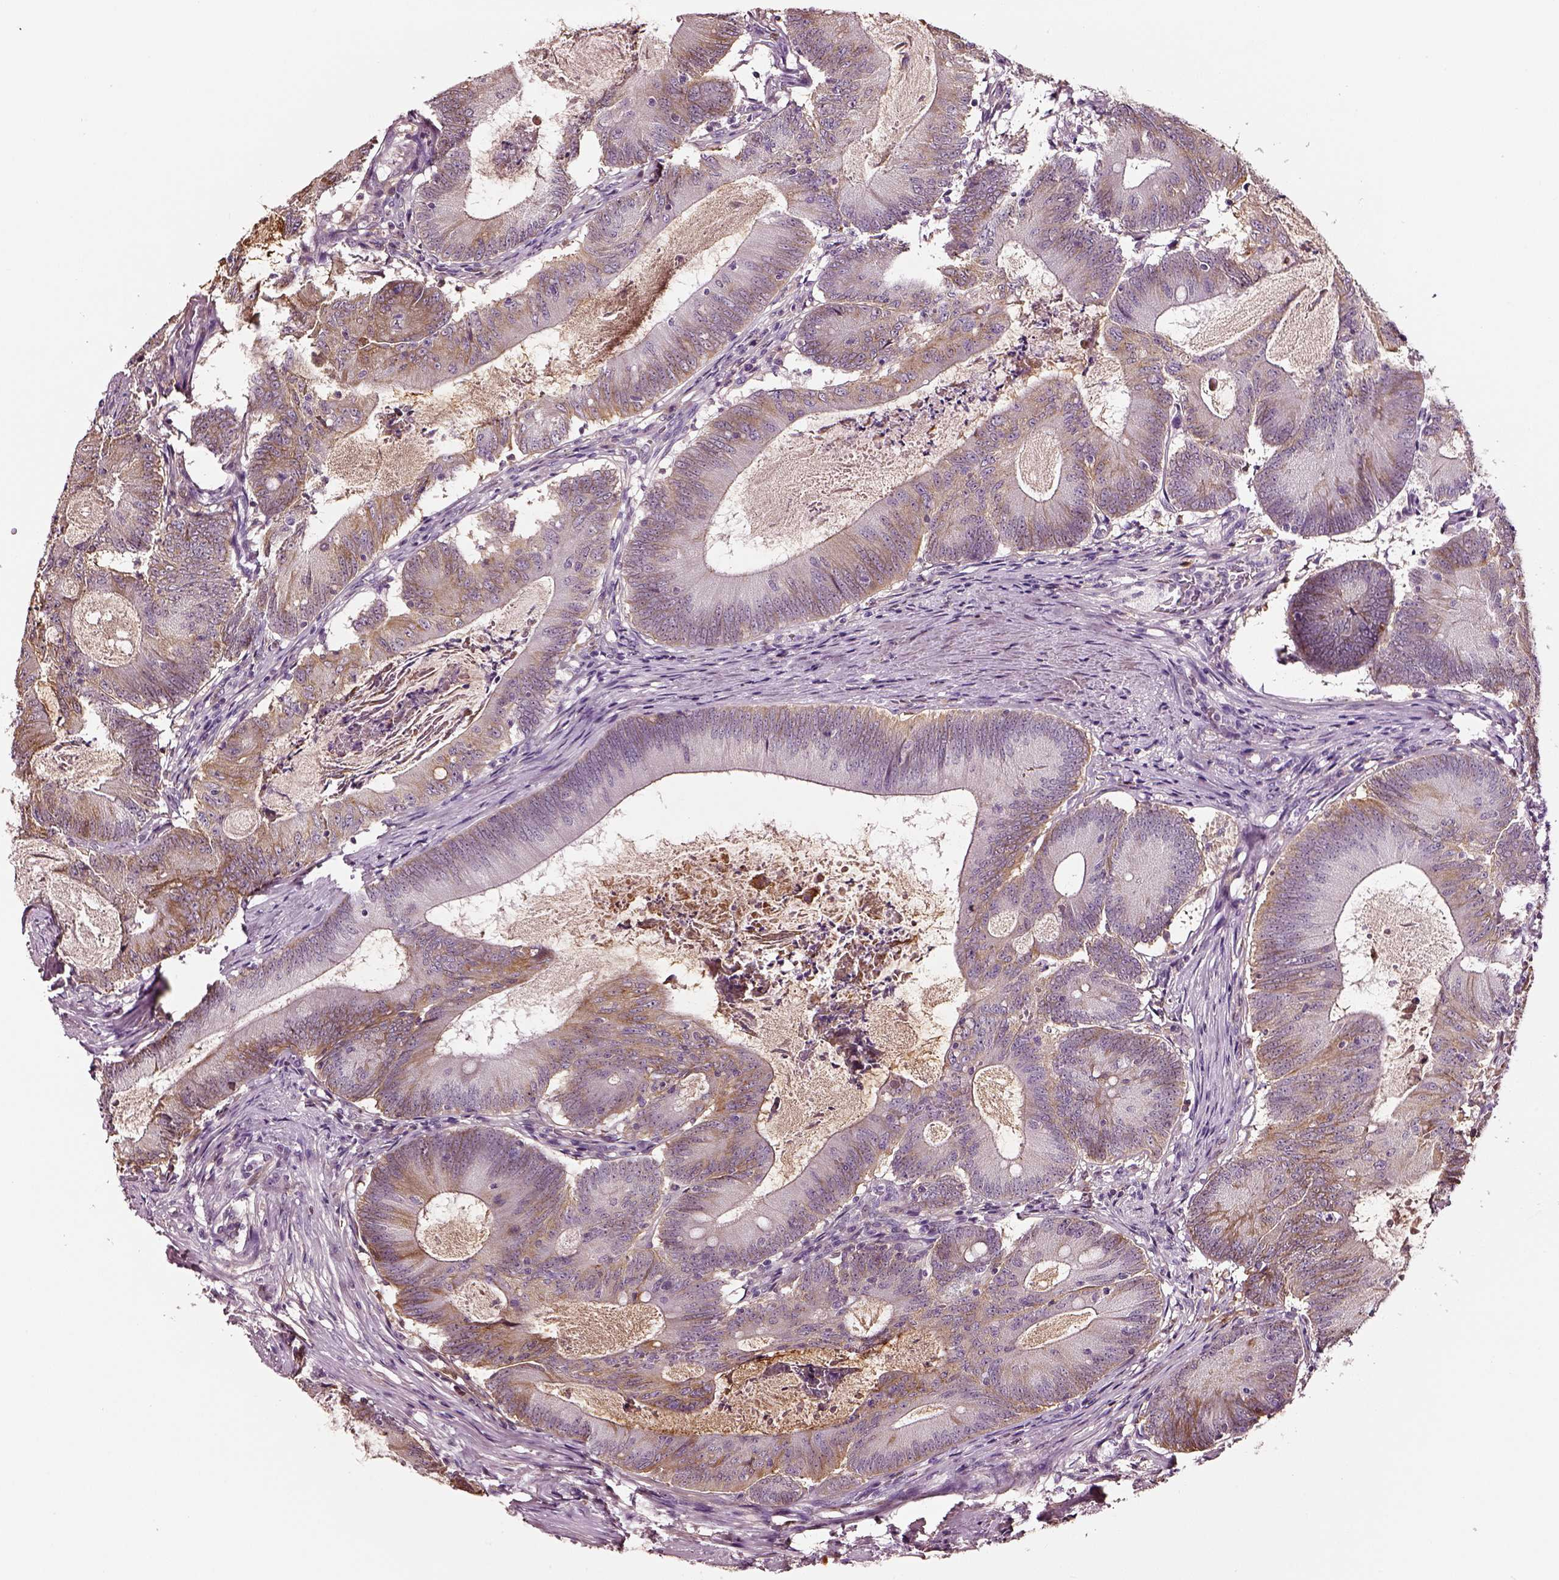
{"staining": {"intensity": "moderate", "quantity": "<25%", "location": "cytoplasmic/membranous"}, "tissue": "colorectal cancer", "cell_type": "Tumor cells", "image_type": "cancer", "snomed": [{"axis": "morphology", "description": "Adenocarcinoma, NOS"}, {"axis": "topography", "description": "Colon"}], "caption": "A low amount of moderate cytoplasmic/membranous staining is seen in about <25% of tumor cells in colorectal cancer (adenocarcinoma) tissue. (DAB (3,3'-diaminobenzidine) IHC, brown staining for protein, blue staining for nuclei).", "gene": "TF", "patient": {"sex": "female", "age": 70}}